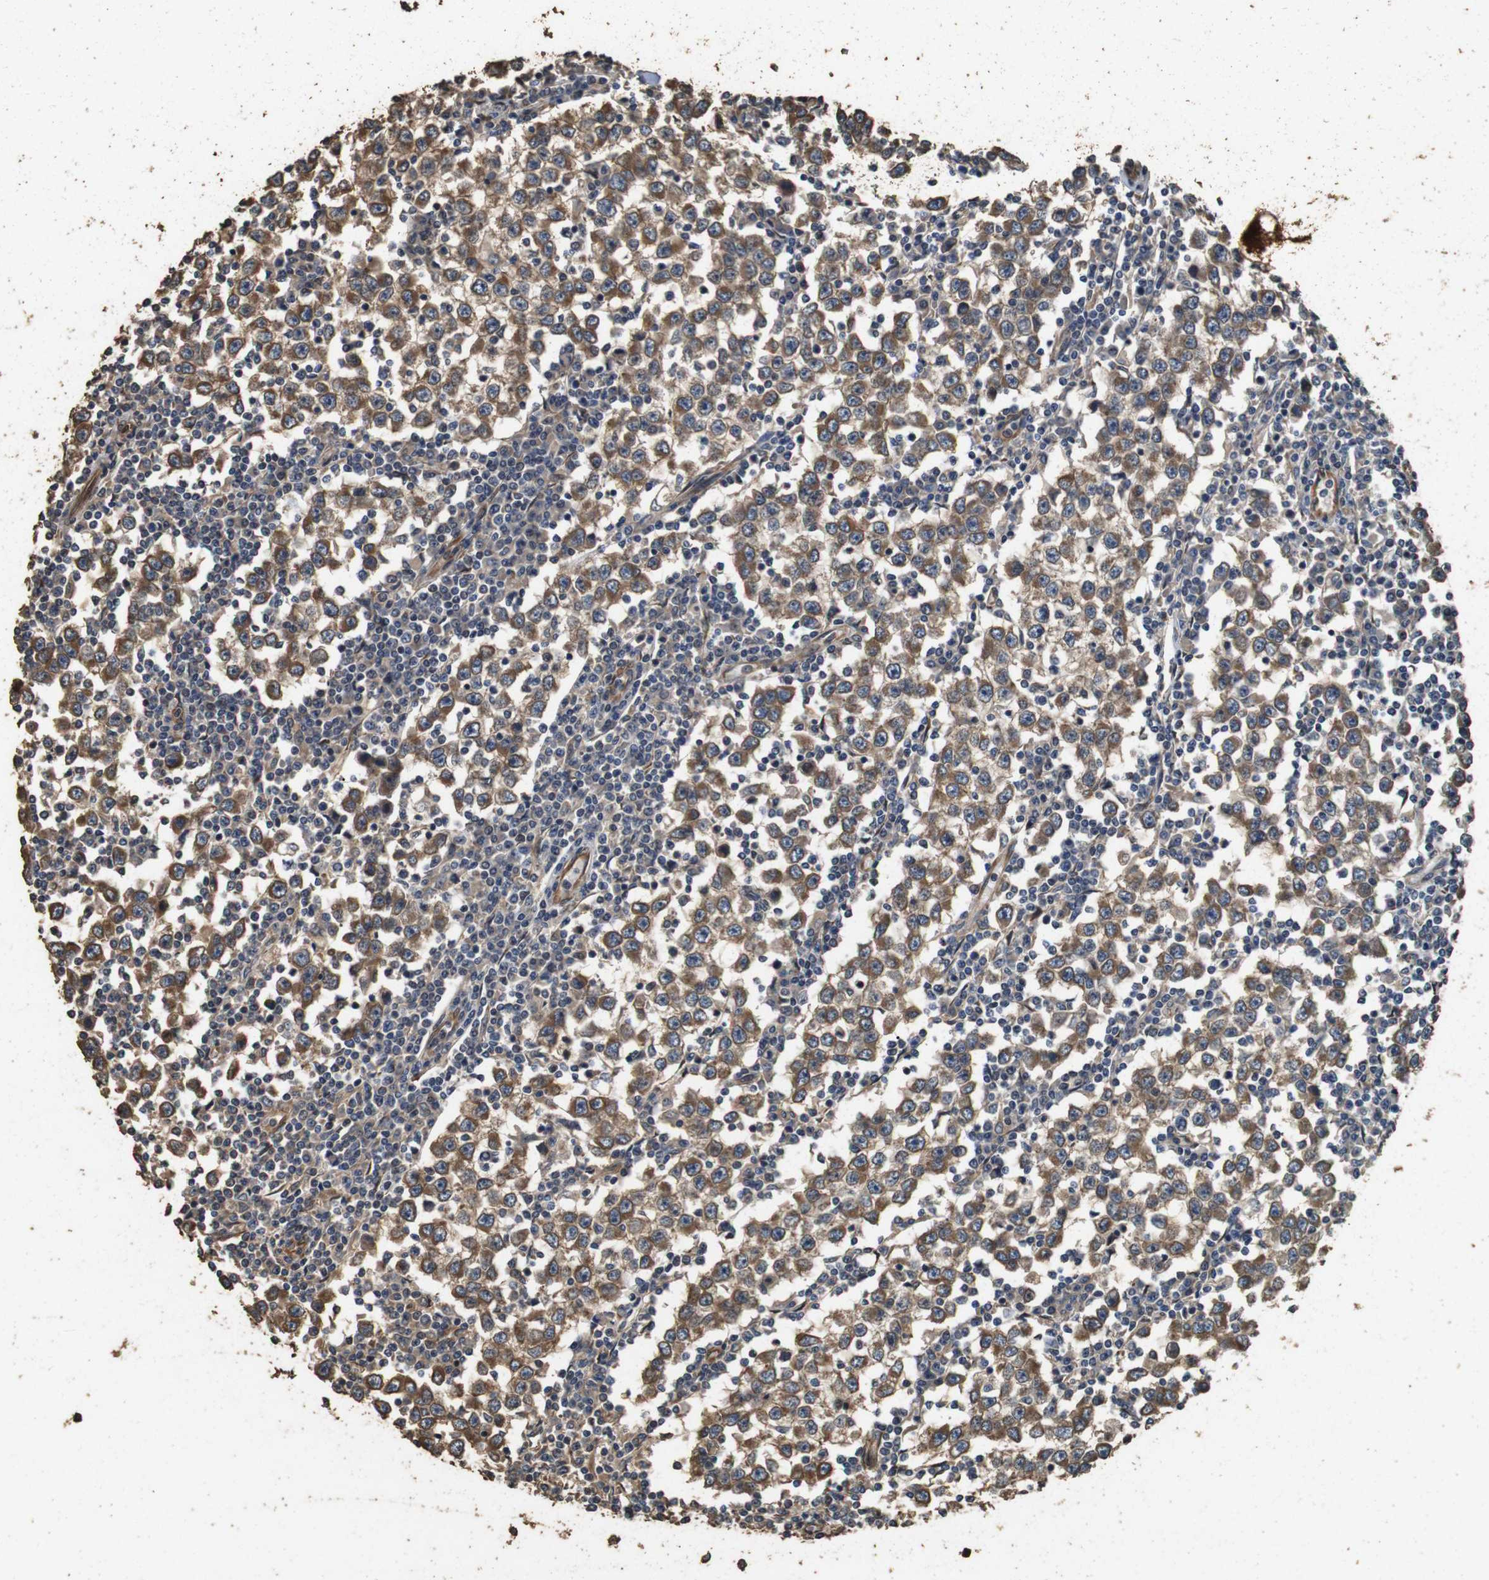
{"staining": {"intensity": "moderate", "quantity": ">75%", "location": "cytoplasmic/membranous"}, "tissue": "testis cancer", "cell_type": "Tumor cells", "image_type": "cancer", "snomed": [{"axis": "morphology", "description": "Seminoma, NOS"}, {"axis": "topography", "description": "Testis"}], "caption": "The micrograph shows staining of testis cancer, revealing moderate cytoplasmic/membranous protein expression (brown color) within tumor cells.", "gene": "CNPY4", "patient": {"sex": "male", "age": 65}}